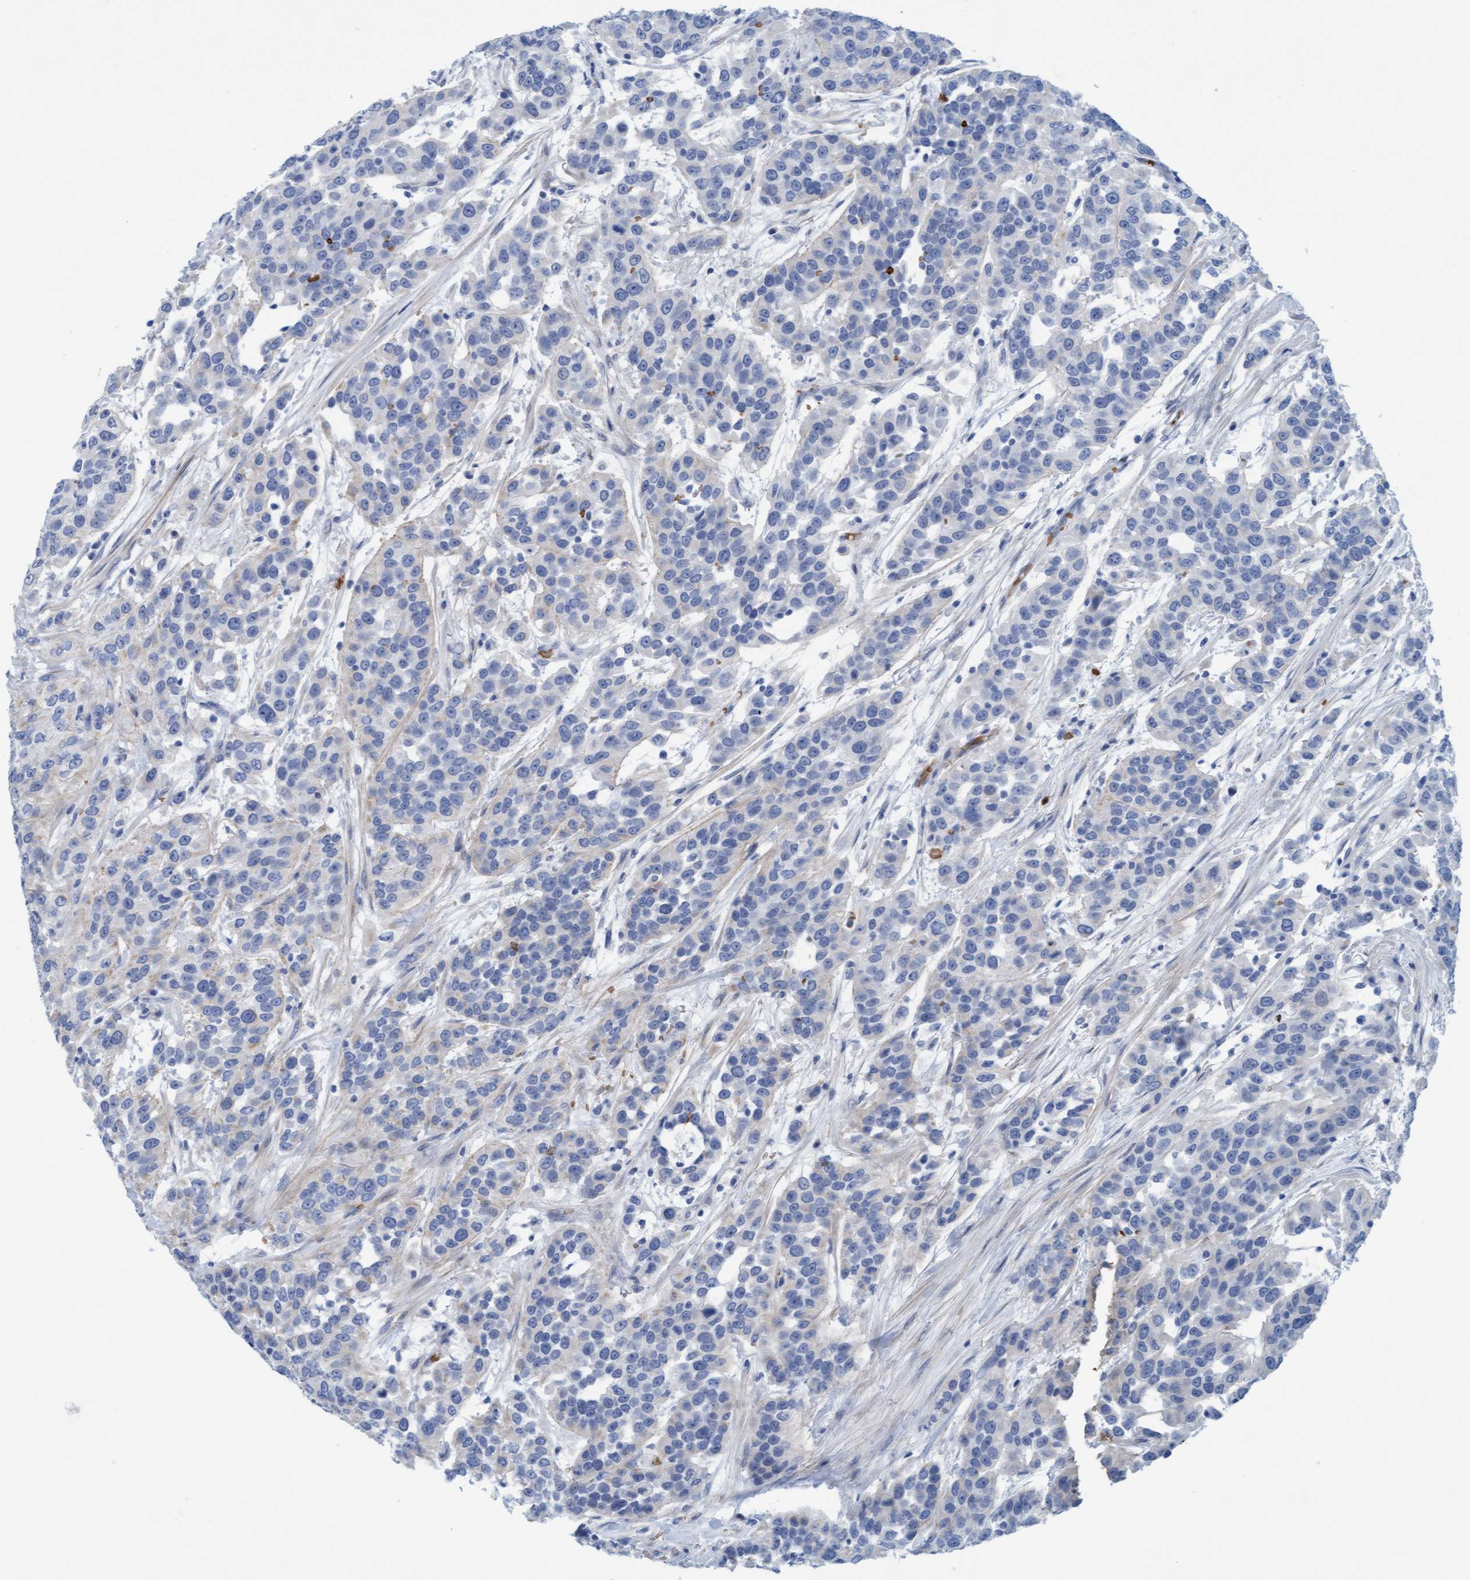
{"staining": {"intensity": "negative", "quantity": "none", "location": "none"}, "tissue": "urothelial cancer", "cell_type": "Tumor cells", "image_type": "cancer", "snomed": [{"axis": "morphology", "description": "Urothelial carcinoma, High grade"}, {"axis": "topography", "description": "Urinary bladder"}], "caption": "Urothelial carcinoma (high-grade) was stained to show a protein in brown. There is no significant staining in tumor cells.", "gene": "P2RX5", "patient": {"sex": "female", "age": 80}}